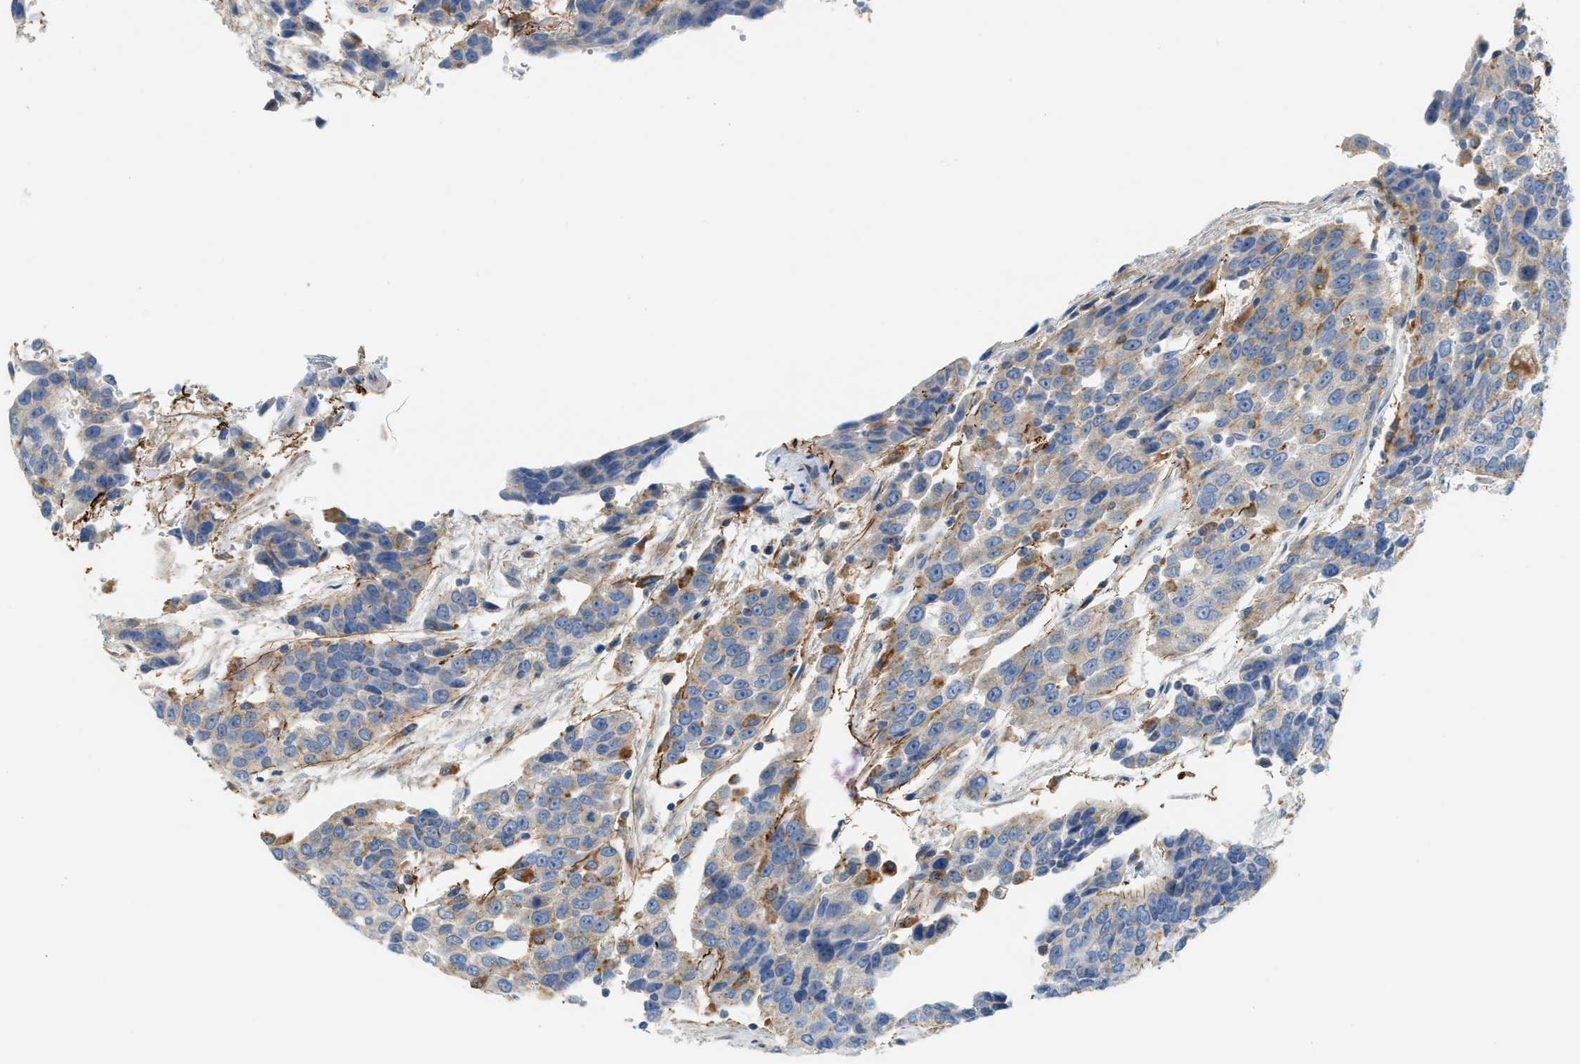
{"staining": {"intensity": "moderate", "quantity": "<25%", "location": "cytoplasmic/membranous"}, "tissue": "urothelial cancer", "cell_type": "Tumor cells", "image_type": "cancer", "snomed": [{"axis": "morphology", "description": "Urothelial carcinoma, High grade"}, {"axis": "topography", "description": "Urinary bladder"}], "caption": "Immunohistochemistry (IHC) image of human high-grade urothelial carcinoma stained for a protein (brown), which shows low levels of moderate cytoplasmic/membranous positivity in about <25% of tumor cells.", "gene": "LMBRD1", "patient": {"sex": "female", "age": 80}}